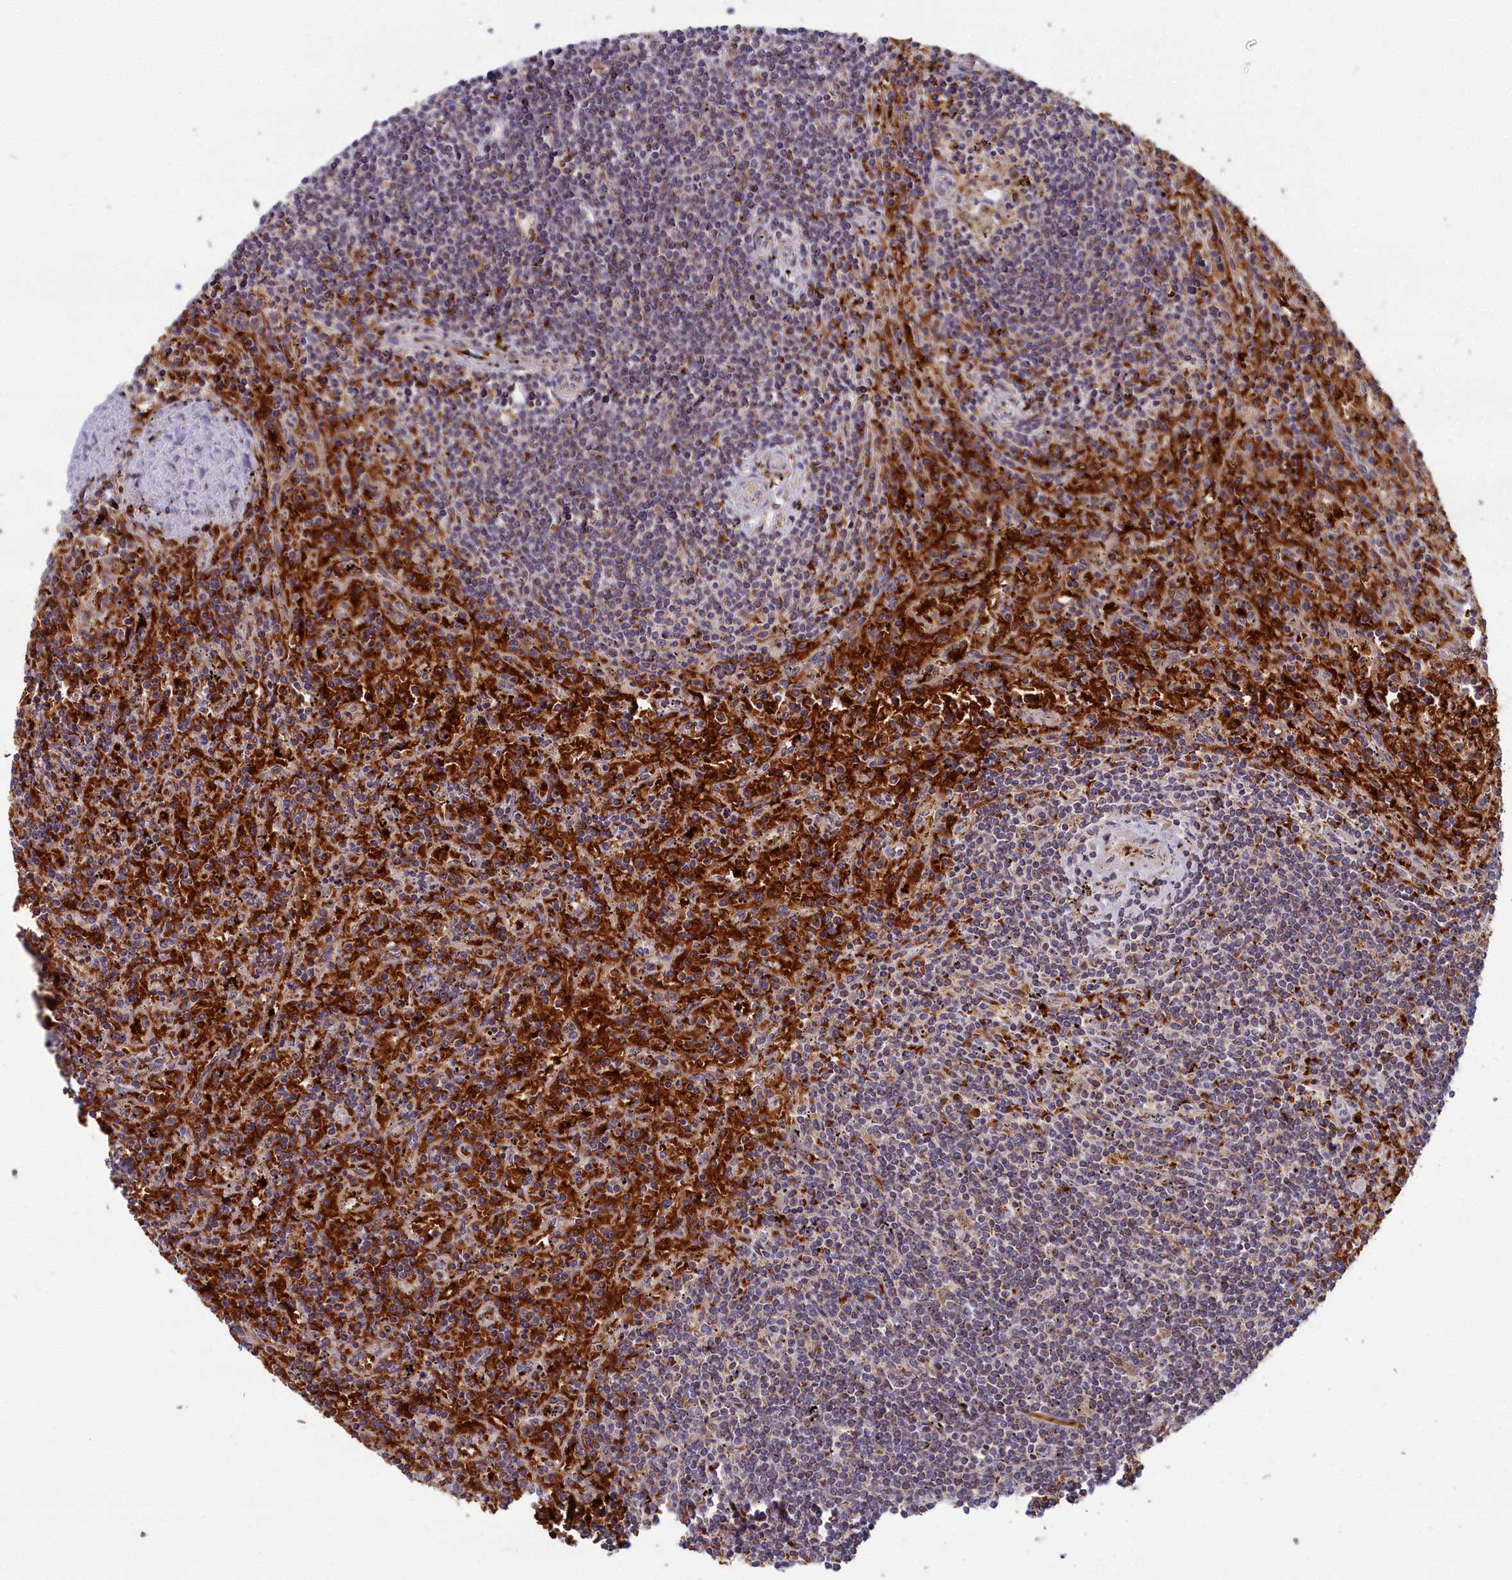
{"staining": {"intensity": "weak", "quantity": "25%-75%", "location": "cytoplasmic/membranous"}, "tissue": "lymphoma", "cell_type": "Tumor cells", "image_type": "cancer", "snomed": [{"axis": "morphology", "description": "Malignant lymphoma, non-Hodgkin's type, Low grade"}, {"axis": "topography", "description": "Spleen"}], "caption": "Lymphoma tissue demonstrates weak cytoplasmic/membranous expression in approximately 25%-75% of tumor cells, visualized by immunohistochemistry.", "gene": "BLVRB", "patient": {"sex": "male", "age": 76}}